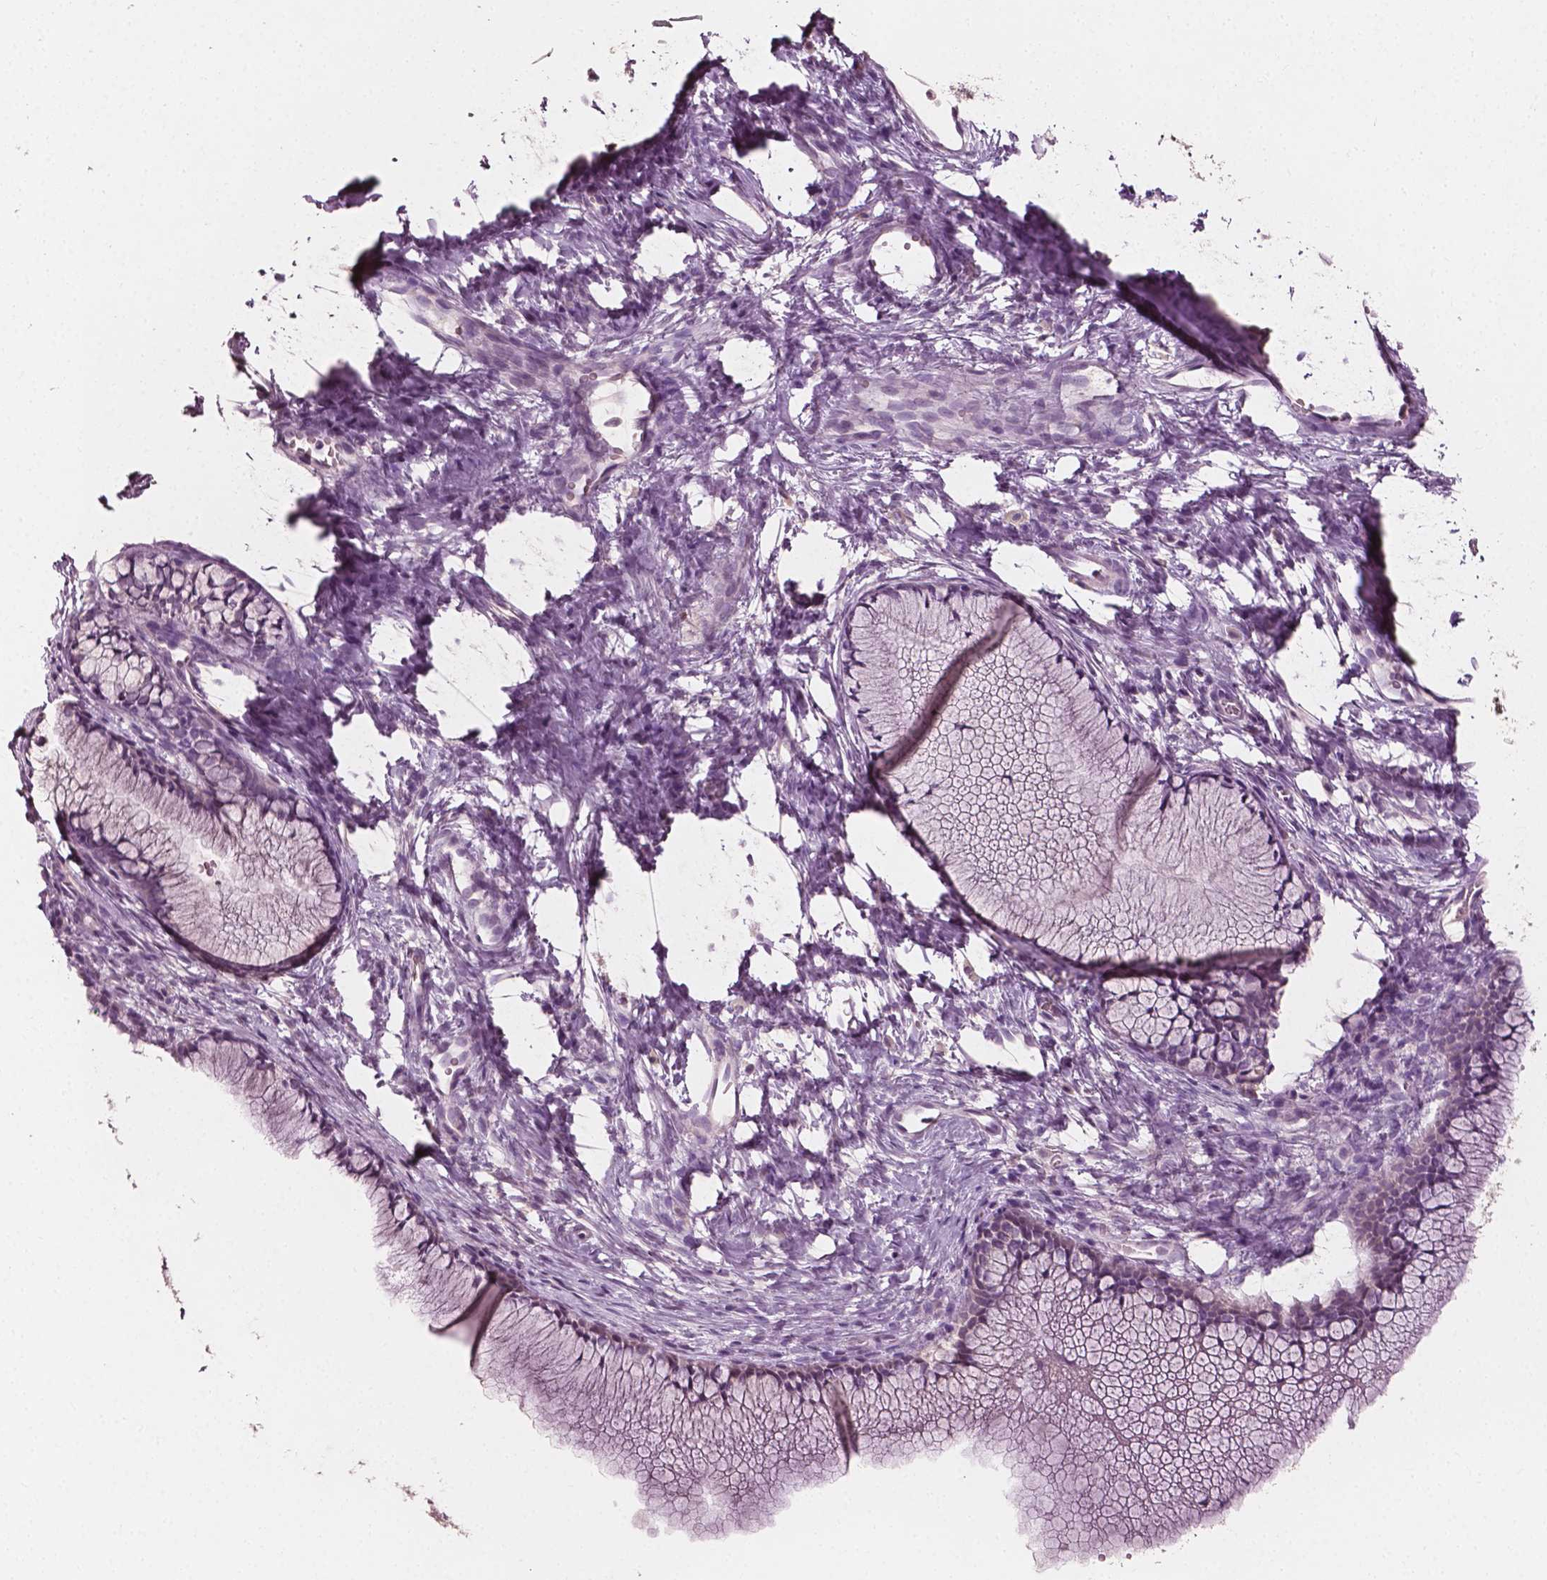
{"staining": {"intensity": "negative", "quantity": "none", "location": "none"}, "tissue": "cervix", "cell_type": "Glandular cells", "image_type": "normal", "snomed": [{"axis": "morphology", "description": "Normal tissue, NOS"}, {"axis": "topography", "description": "Cervix"}], "caption": "Immunohistochemistry (IHC) photomicrograph of normal human cervix stained for a protein (brown), which exhibits no expression in glandular cells.", "gene": "PLA2R1", "patient": {"sex": "female", "age": 40}}